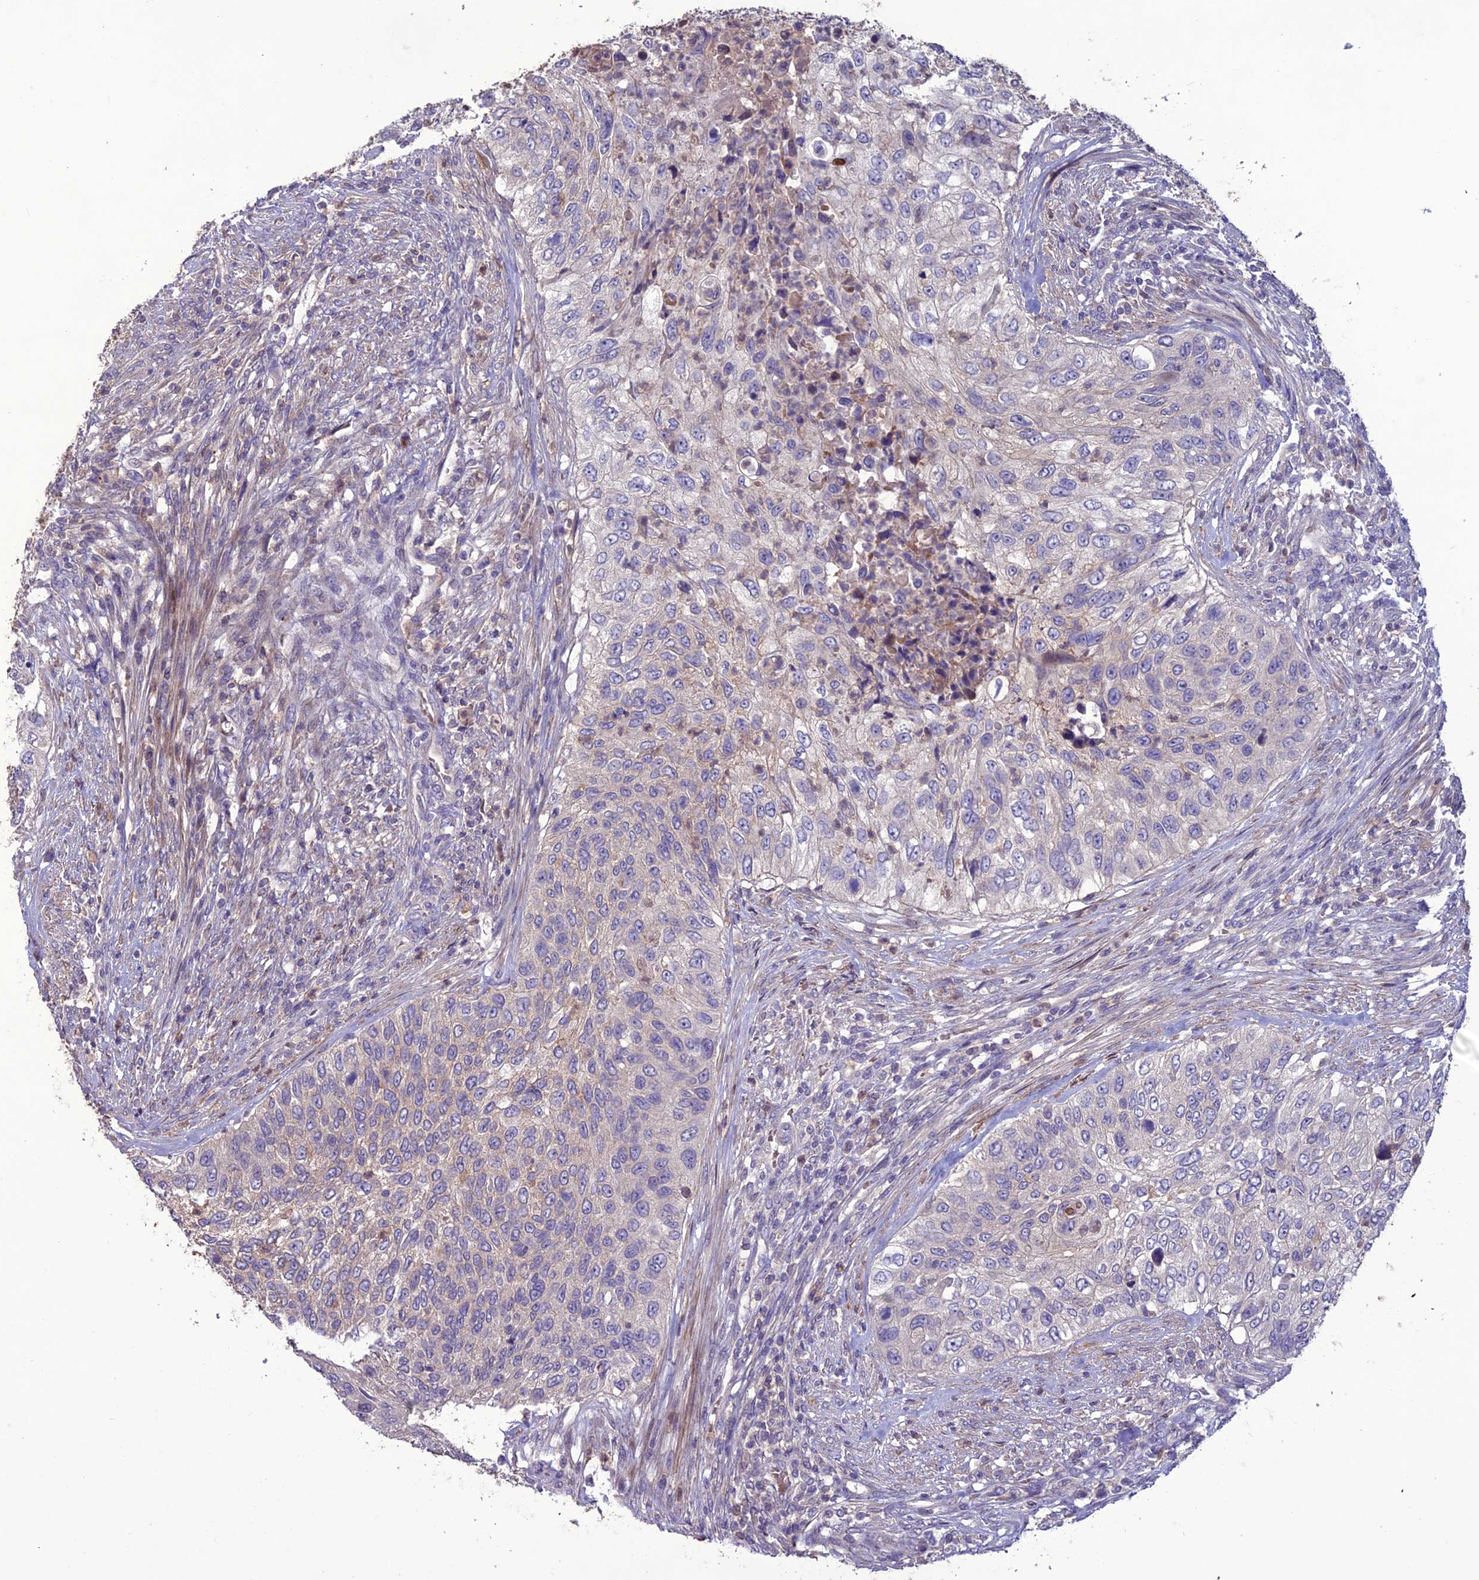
{"staining": {"intensity": "weak", "quantity": "<25%", "location": "cytoplasmic/membranous"}, "tissue": "urothelial cancer", "cell_type": "Tumor cells", "image_type": "cancer", "snomed": [{"axis": "morphology", "description": "Urothelial carcinoma, High grade"}, {"axis": "topography", "description": "Urinary bladder"}], "caption": "A micrograph of urothelial cancer stained for a protein exhibits no brown staining in tumor cells.", "gene": "C2orf76", "patient": {"sex": "female", "age": 60}}